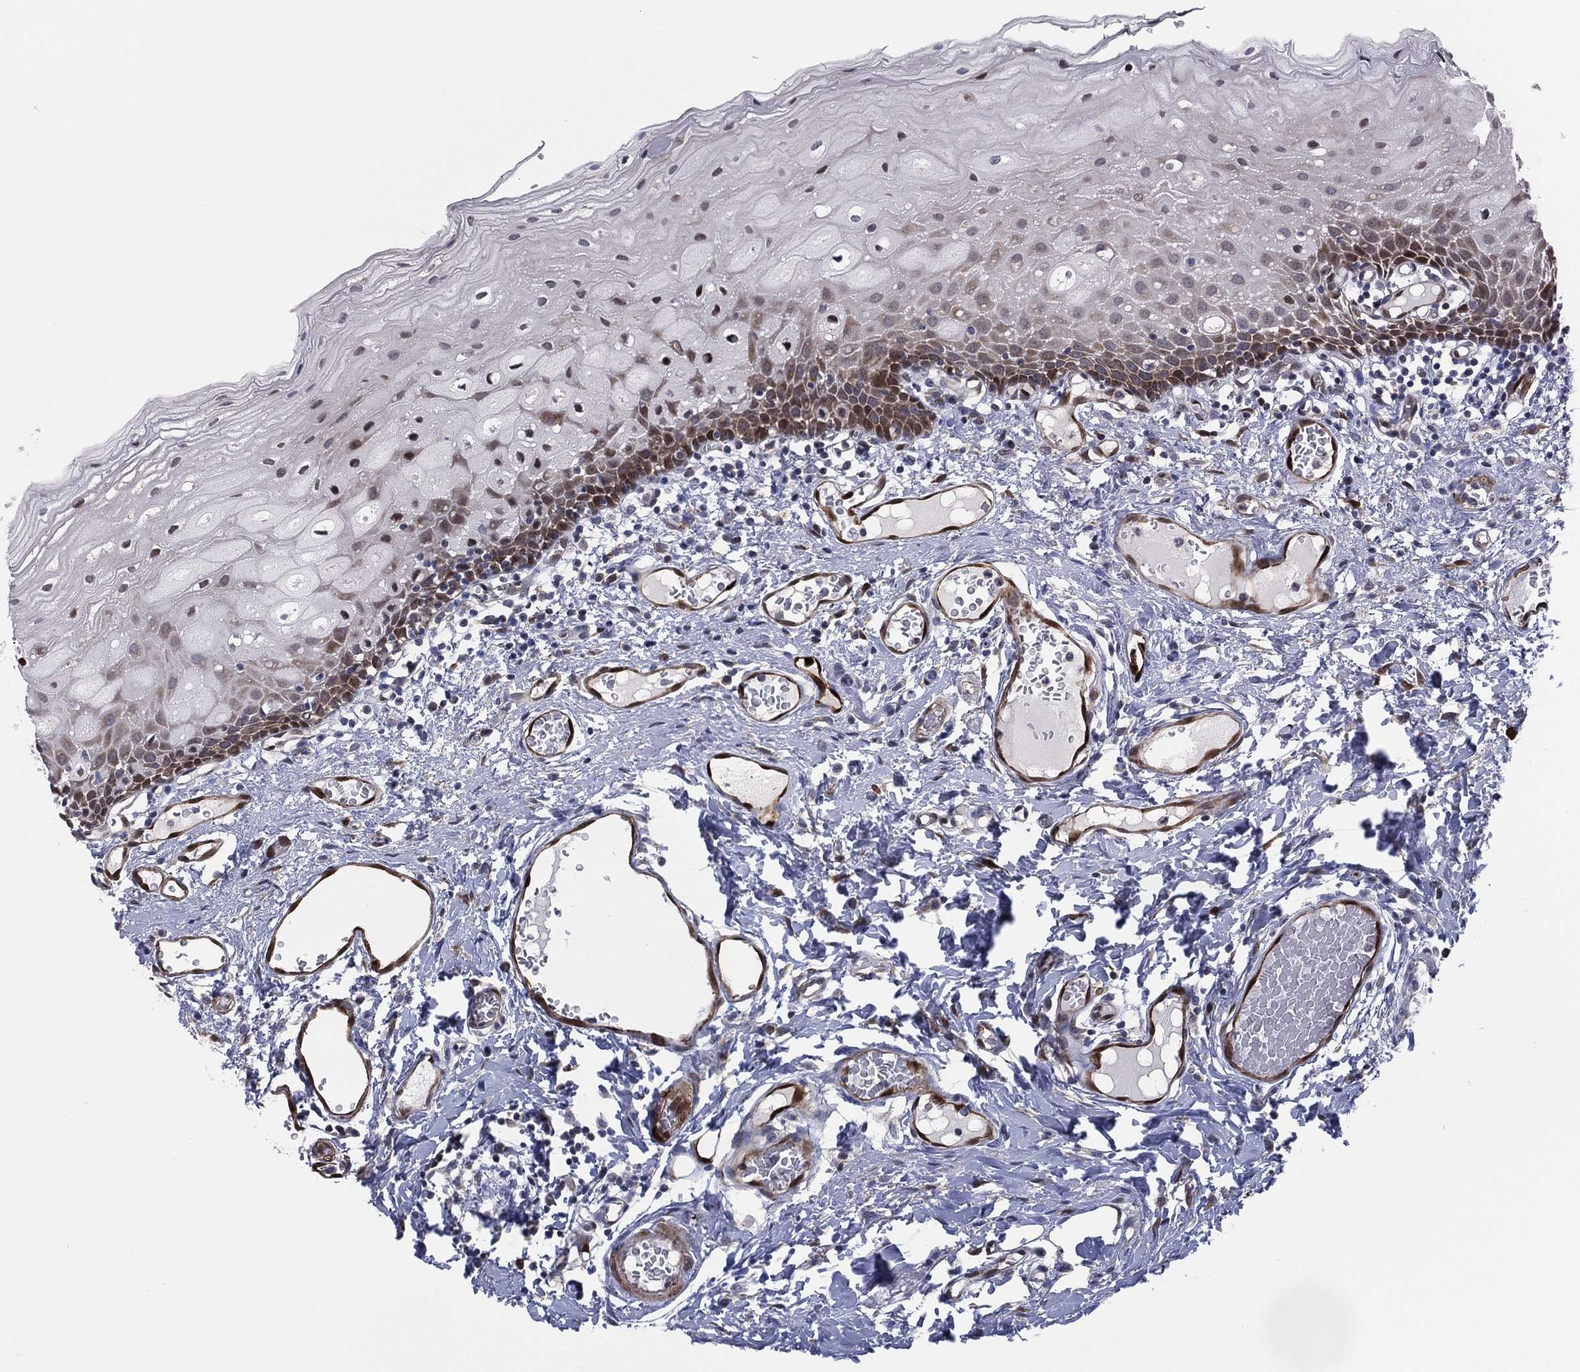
{"staining": {"intensity": "moderate", "quantity": "25%-75%", "location": "cytoplasmic/membranous,nuclear"}, "tissue": "oral mucosa", "cell_type": "Squamous epithelial cells", "image_type": "normal", "snomed": [{"axis": "morphology", "description": "Normal tissue, NOS"}, {"axis": "morphology", "description": "Squamous cell carcinoma, NOS"}, {"axis": "topography", "description": "Oral tissue"}, {"axis": "topography", "description": "Head-Neck"}], "caption": "High-power microscopy captured an immunohistochemistry micrograph of normal oral mucosa, revealing moderate cytoplasmic/membranous,nuclear positivity in approximately 25%-75% of squamous epithelial cells. The protein is stained brown, and the nuclei are stained in blue (DAB (3,3'-diaminobenzidine) IHC with brightfield microscopy, high magnification).", "gene": "SNCG", "patient": {"sex": "female", "age": 70}}